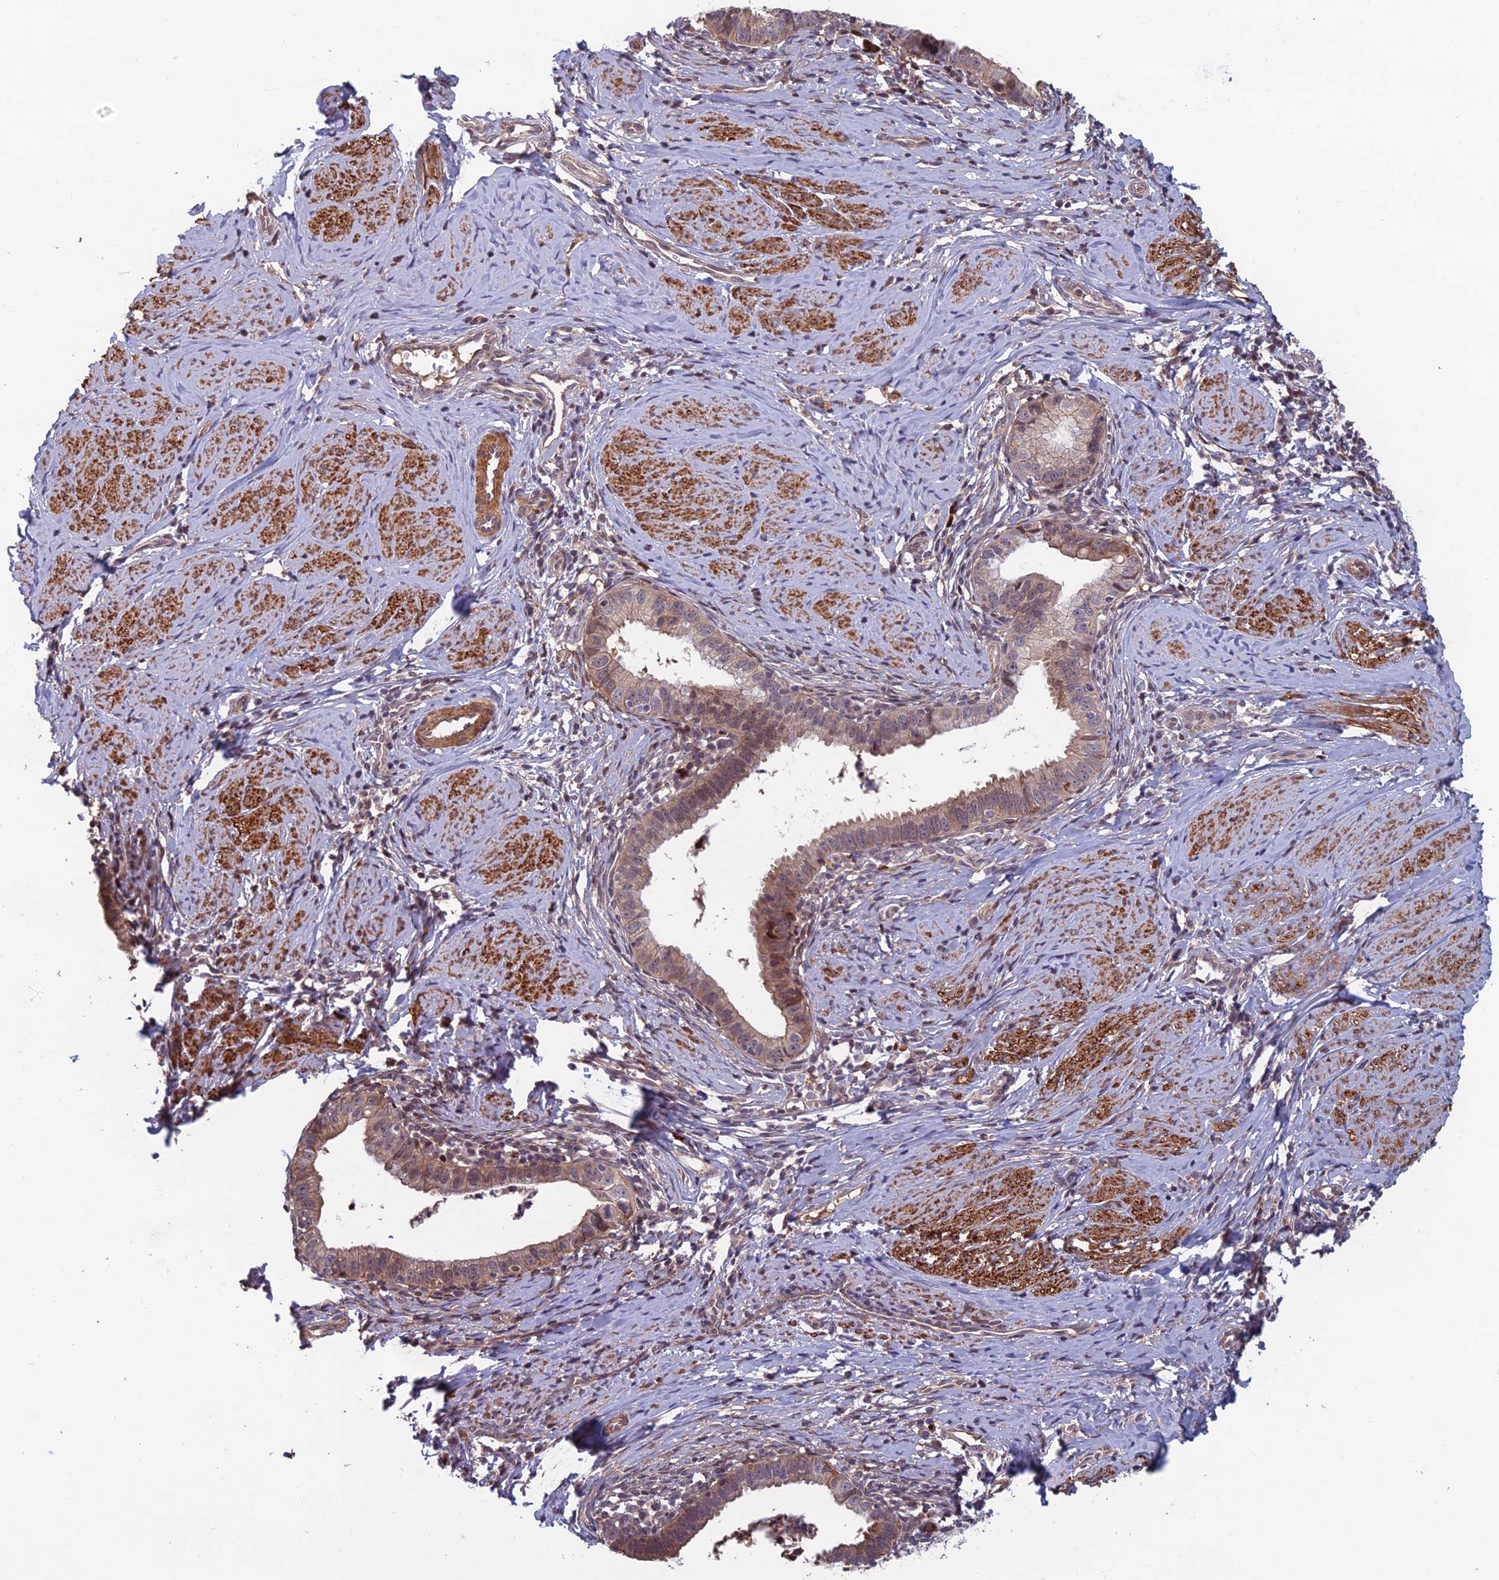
{"staining": {"intensity": "weak", "quantity": "25%-75%", "location": "cytoplasmic/membranous"}, "tissue": "cervical cancer", "cell_type": "Tumor cells", "image_type": "cancer", "snomed": [{"axis": "morphology", "description": "Adenocarcinoma, NOS"}, {"axis": "topography", "description": "Cervix"}], "caption": "This image reveals IHC staining of adenocarcinoma (cervical), with low weak cytoplasmic/membranous positivity in about 25%-75% of tumor cells.", "gene": "CCDC183", "patient": {"sex": "female", "age": 36}}